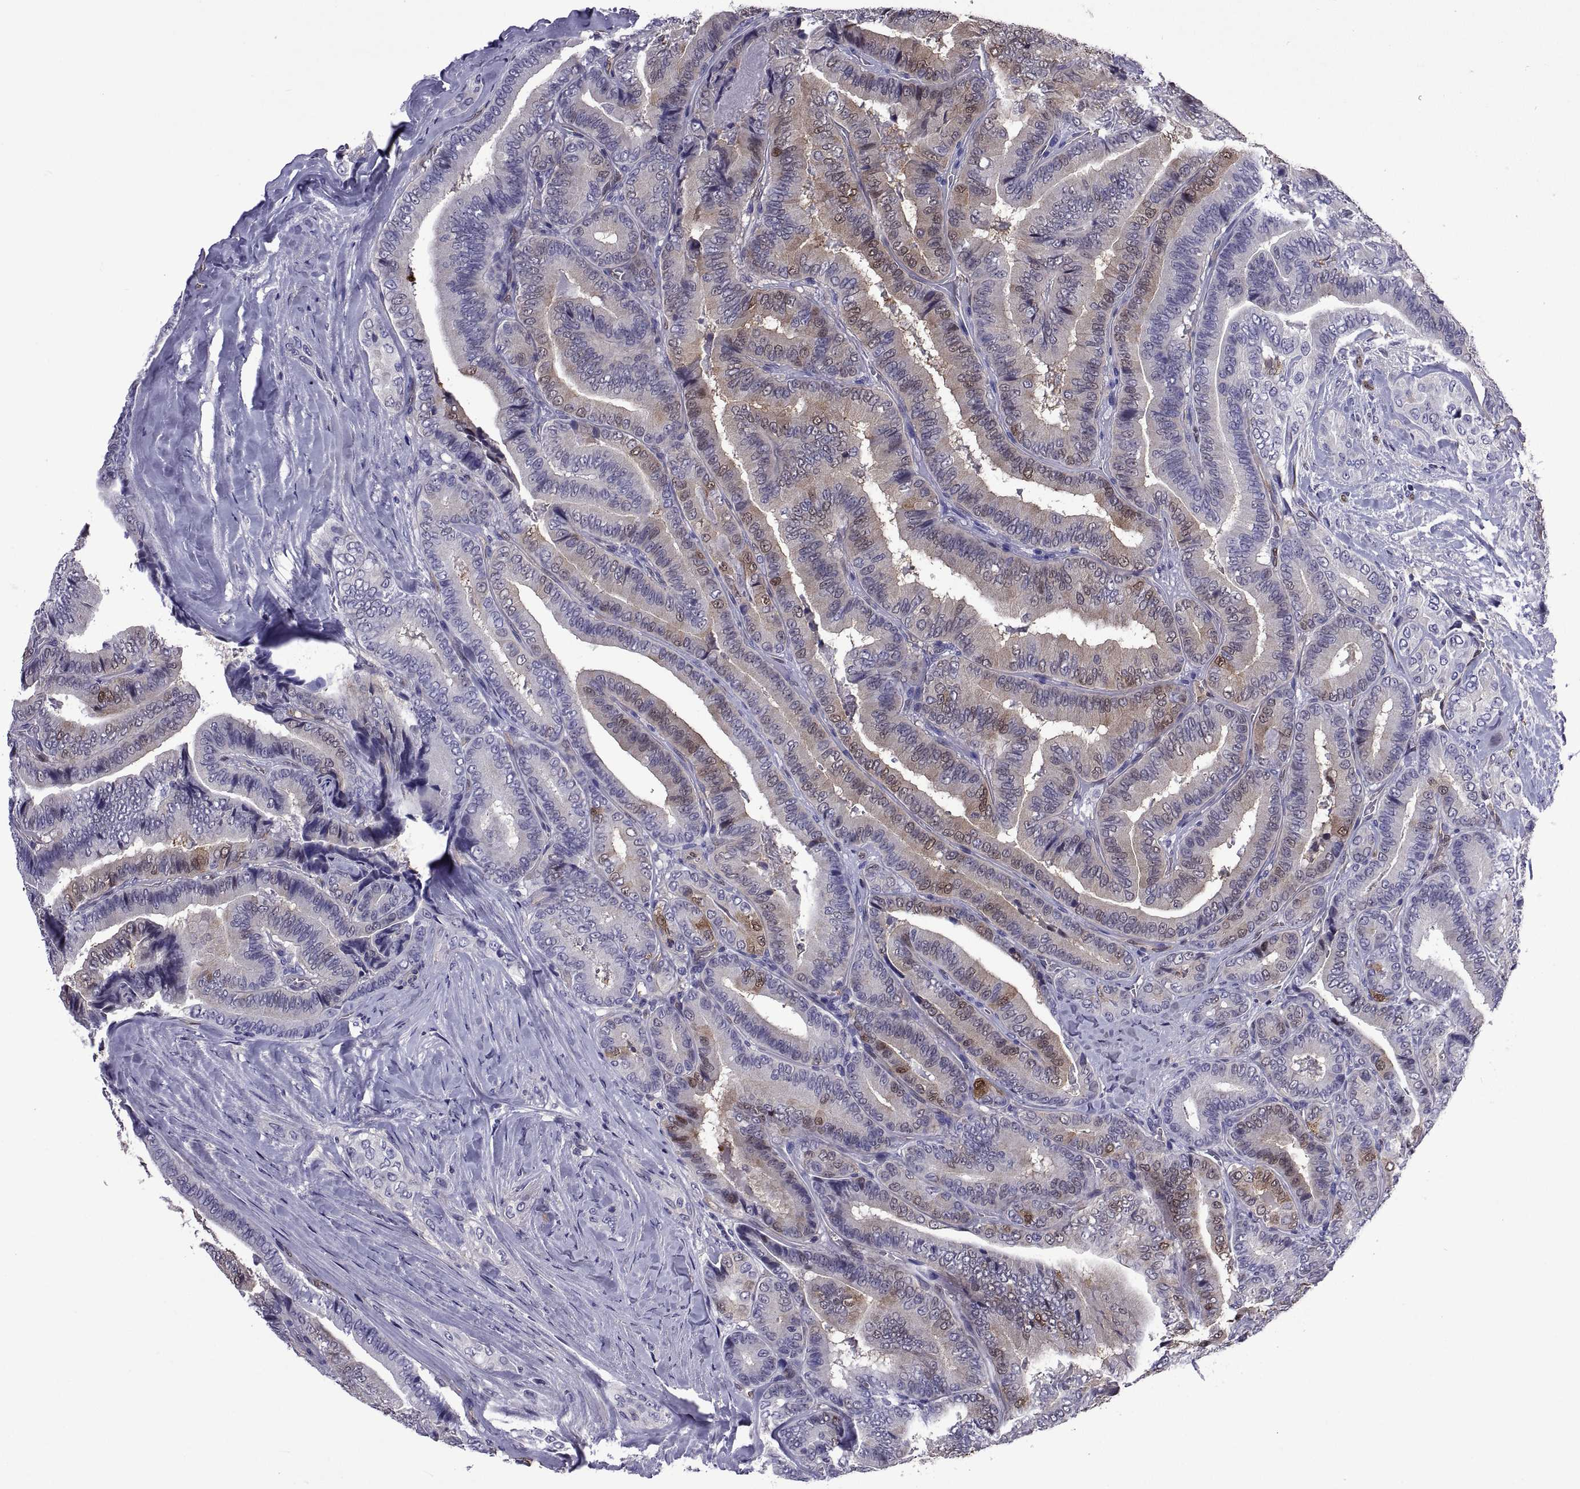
{"staining": {"intensity": "strong", "quantity": "<25%", "location": "cytoplasmic/membranous"}, "tissue": "thyroid cancer", "cell_type": "Tumor cells", "image_type": "cancer", "snomed": [{"axis": "morphology", "description": "Papillary adenocarcinoma, NOS"}, {"axis": "topography", "description": "Thyroid gland"}], "caption": "Strong cytoplasmic/membranous positivity for a protein is appreciated in approximately <25% of tumor cells of thyroid cancer using immunohistochemistry.", "gene": "LCN9", "patient": {"sex": "male", "age": 61}}